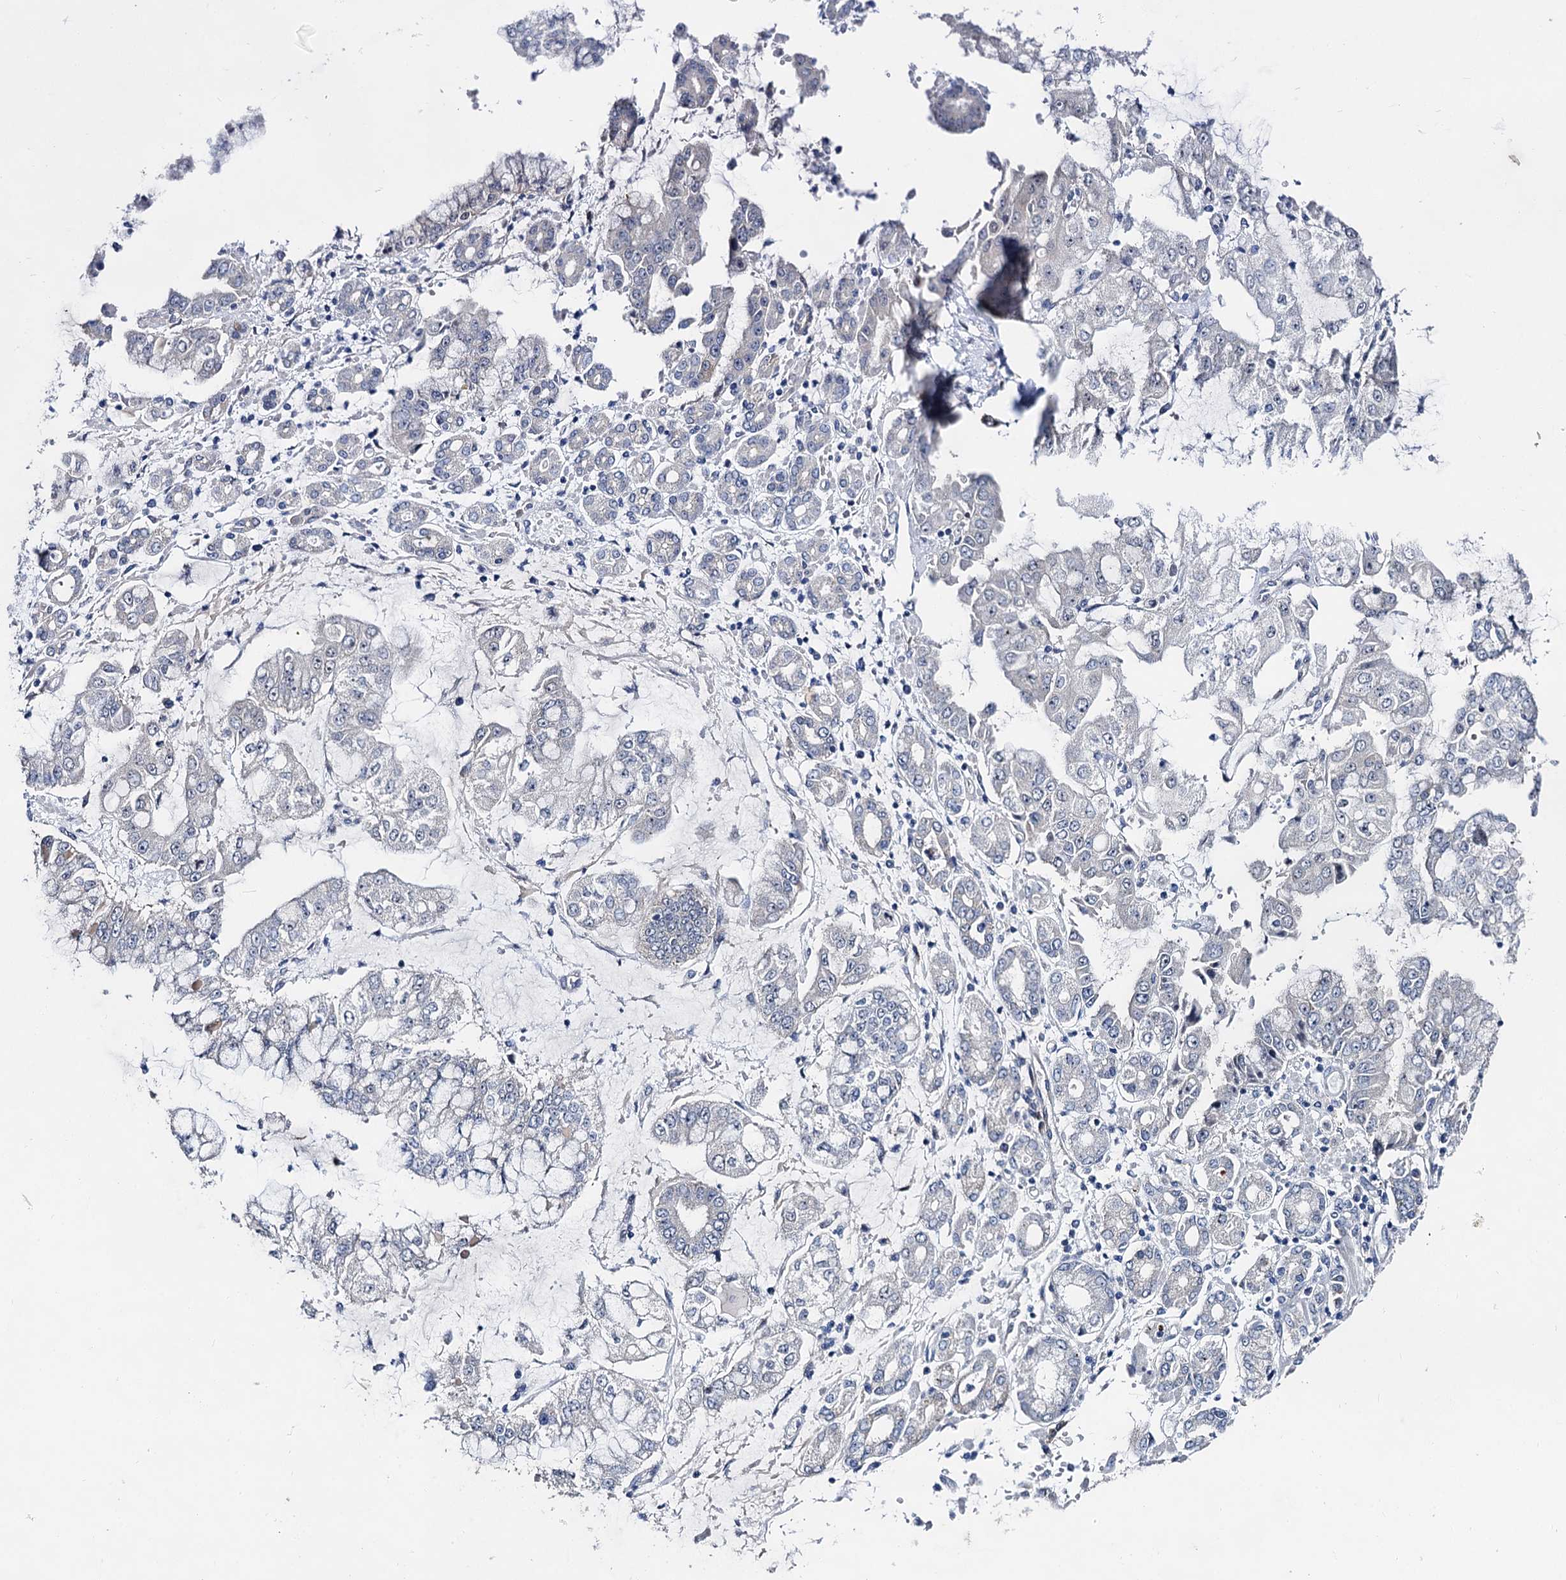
{"staining": {"intensity": "negative", "quantity": "none", "location": "none"}, "tissue": "stomach cancer", "cell_type": "Tumor cells", "image_type": "cancer", "snomed": [{"axis": "morphology", "description": "Adenocarcinoma, NOS"}, {"axis": "topography", "description": "Stomach"}], "caption": "High power microscopy image of an IHC histopathology image of stomach cancer, revealing no significant positivity in tumor cells.", "gene": "CAPRIN2", "patient": {"sex": "male", "age": 76}}